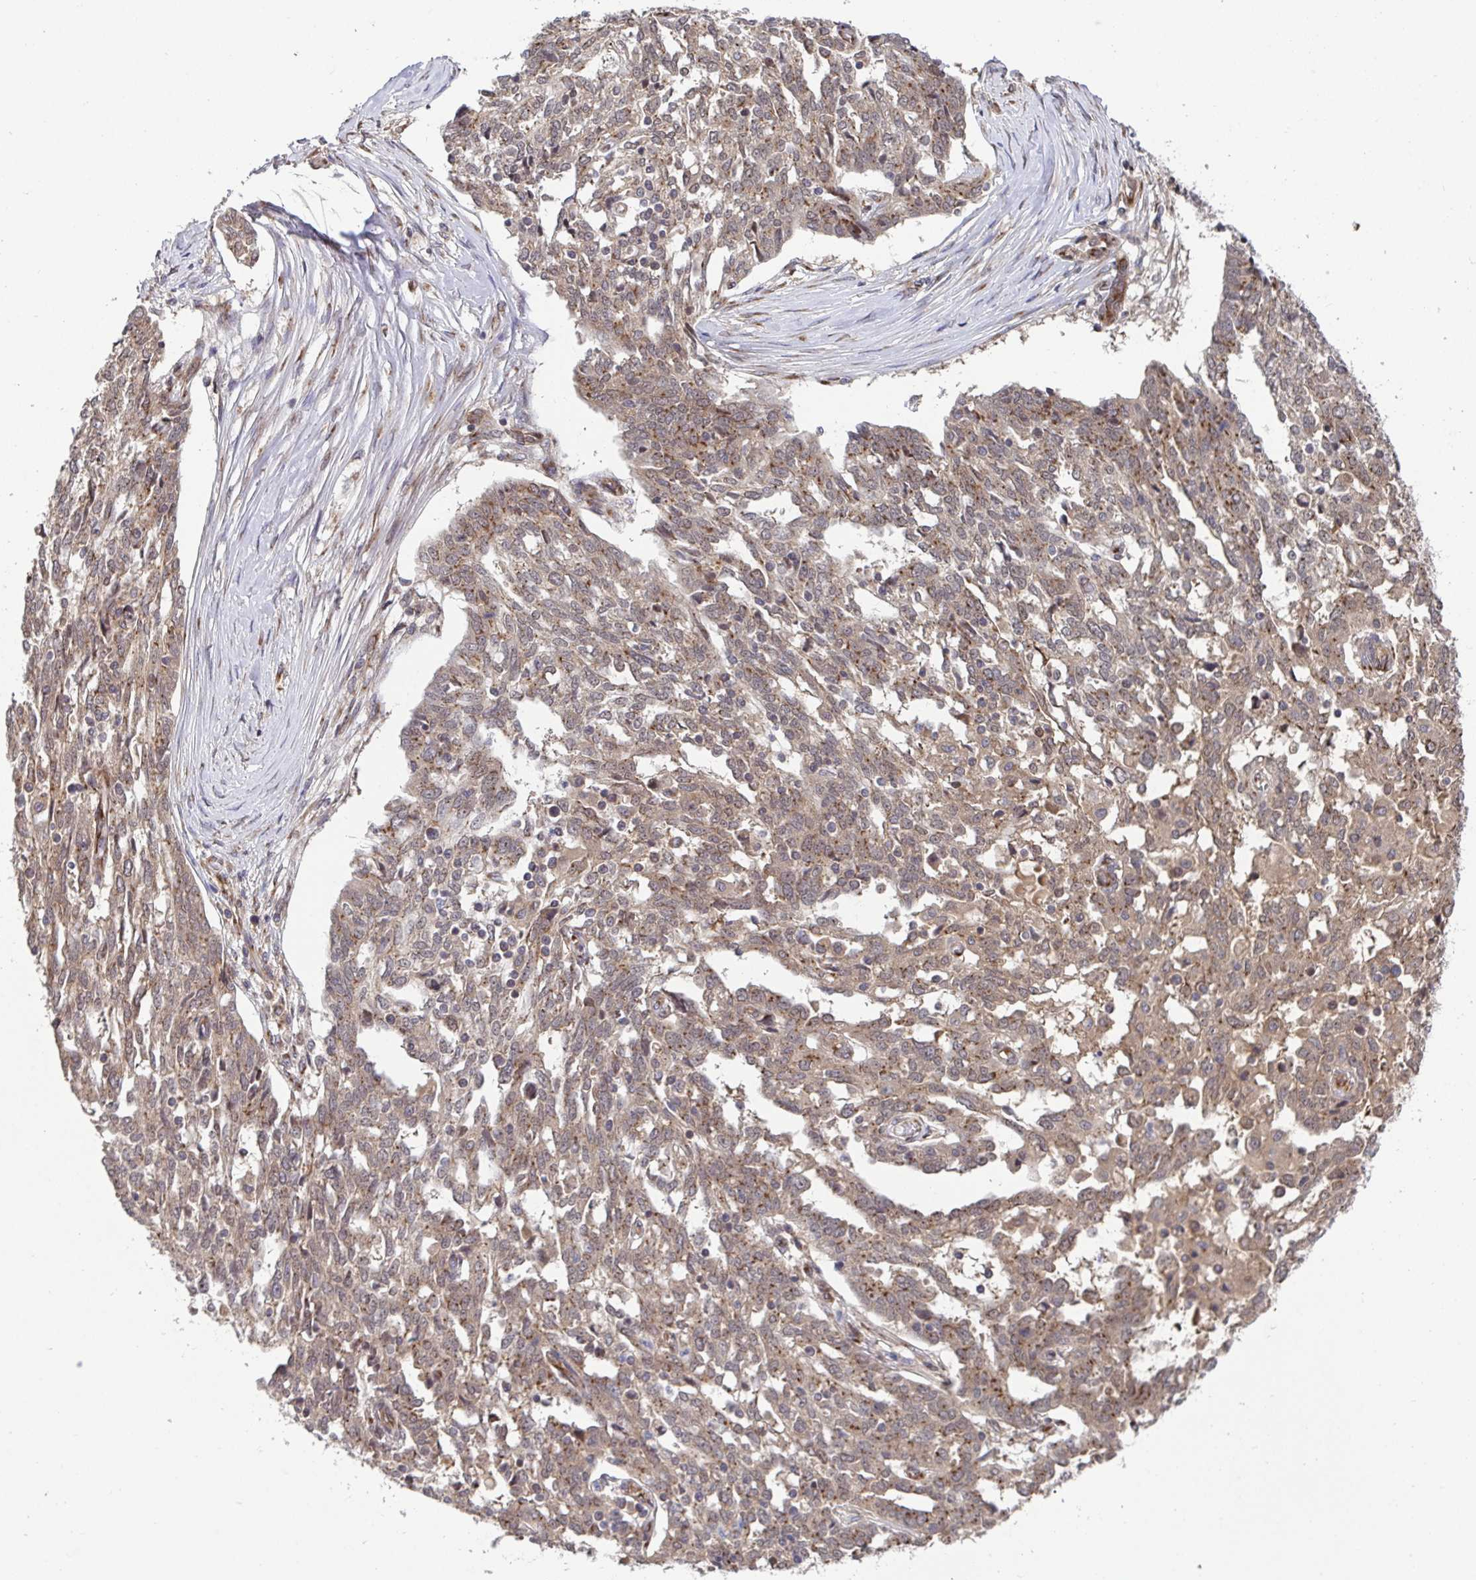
{"staining": {"intensity": "moderate", "quantity": ">75%", "location": "cytoplasmic/membranous"}, "tissue": "ovarian cancer", "cell_type": "Tumor cells", "image_type": "cancer", "snomed": [{"axis": "morphology", "description": "Cystadenocarcinoma, serous, NOS"}, {"axis": "topography", "description": "Ovary"}], "caption": "Moderate cytoplasmic/membranous expression is seen in approximately >75% of tumor cells in serous cystadenocarcinoma (ovarian). The staining was performed using DAB, with brown indicating positive protein expression. Nuclei are stained blue with hematoxylin.", "gene": "ATP5MJ", "patient": {"sex": "female", "age": 67}}